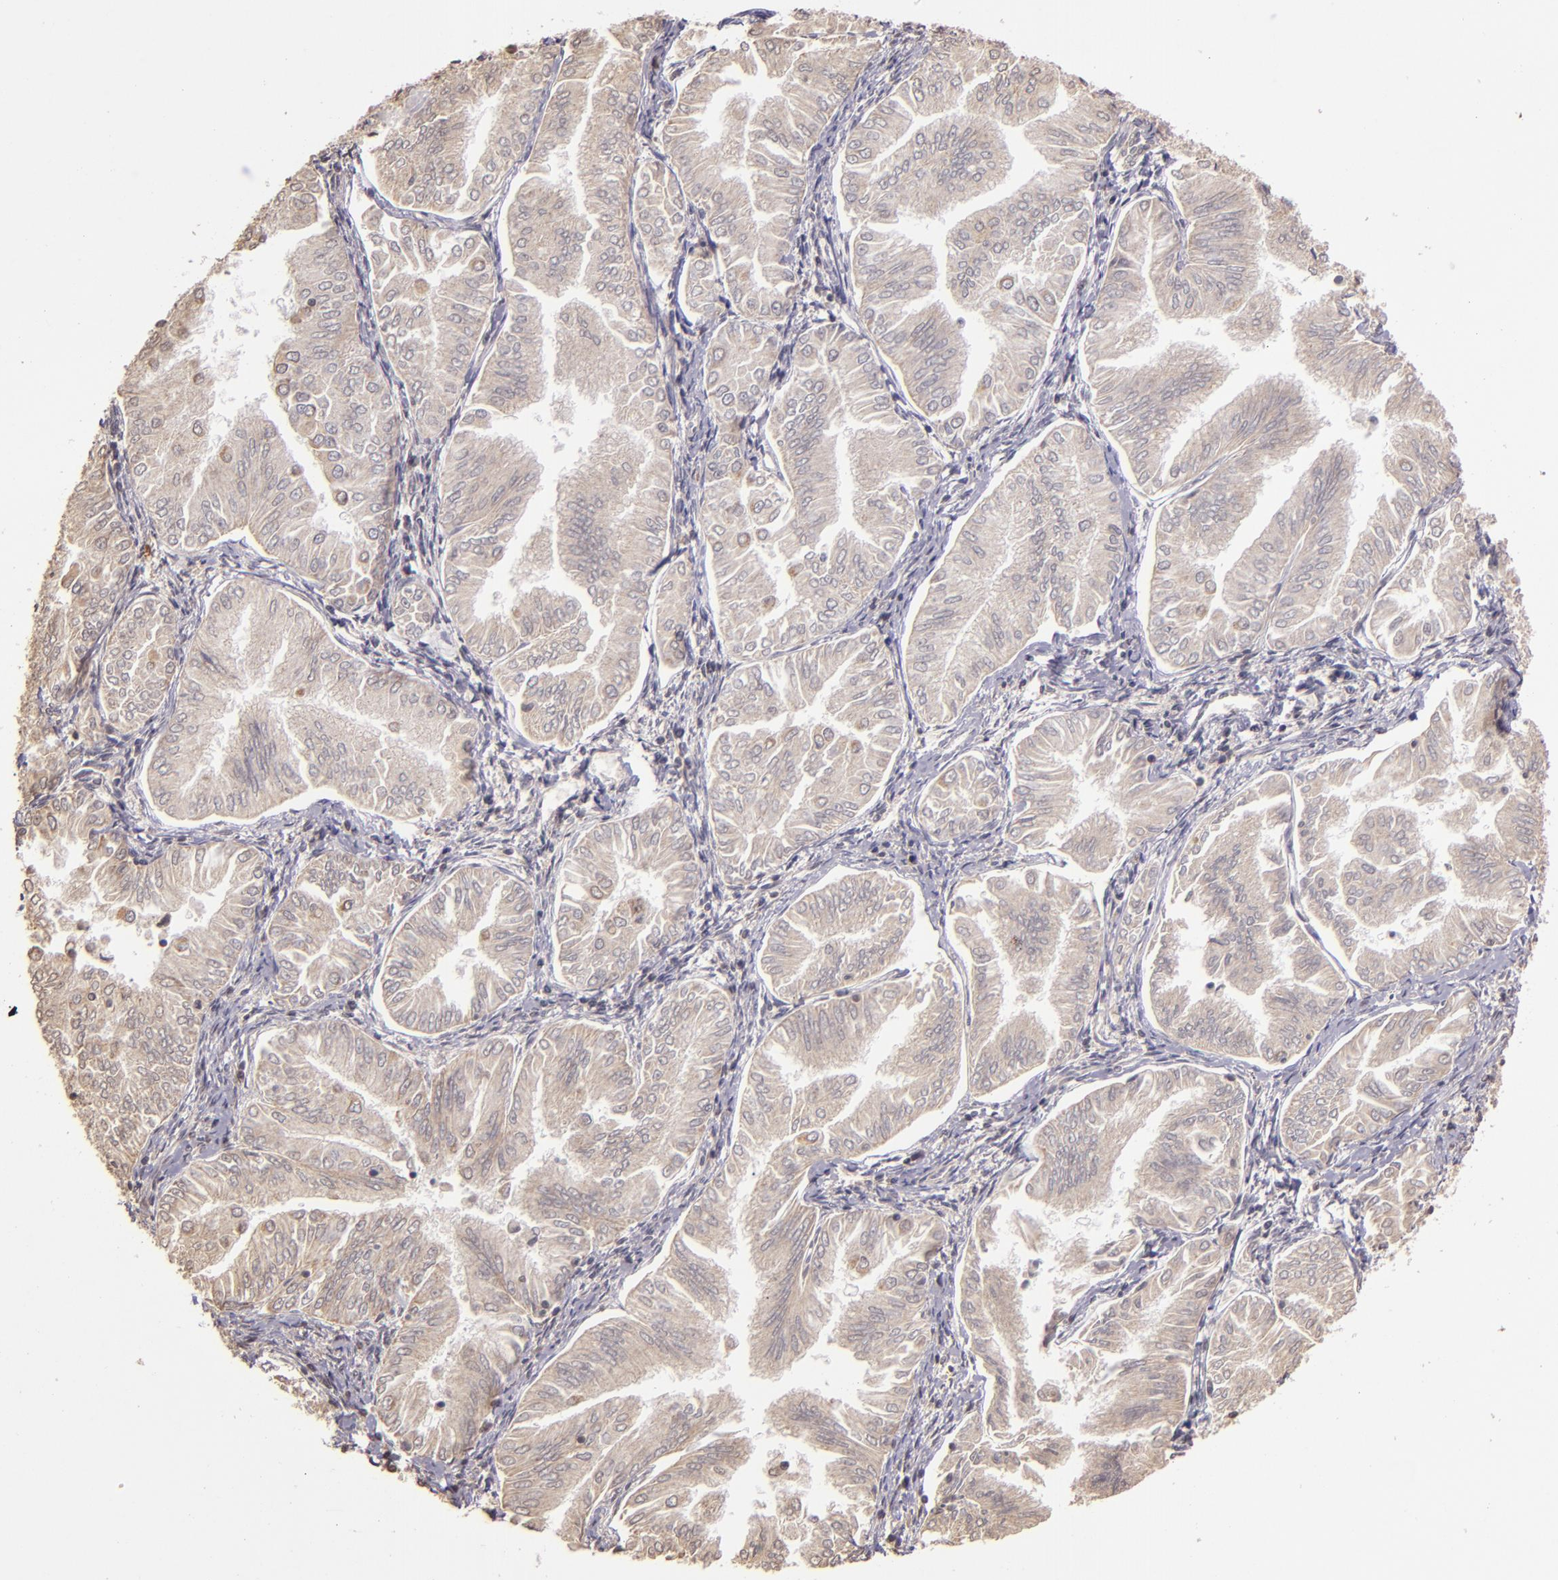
{"staining": {"intensity": "weak", "quantity": ">75%", "location": "cytoplasmic/membranous"}, "tissue": "endometrial cancer", "cell_type": "Tumor cells", "image_type": "cancer", "snomed": [{"axis": "morphology", "description": "Adenocarcinoma, NOS"}, {"axis": "topography", "description": "Endometrium"}], "caption": "A histopathology image of adenocarcinoma (endometrial) stained for a protein exhibits weak cytoplasmic/membranous brown staining in tumor cells.", "gene": "ABL1", "patient": {"sex": "female", "age": 53}}